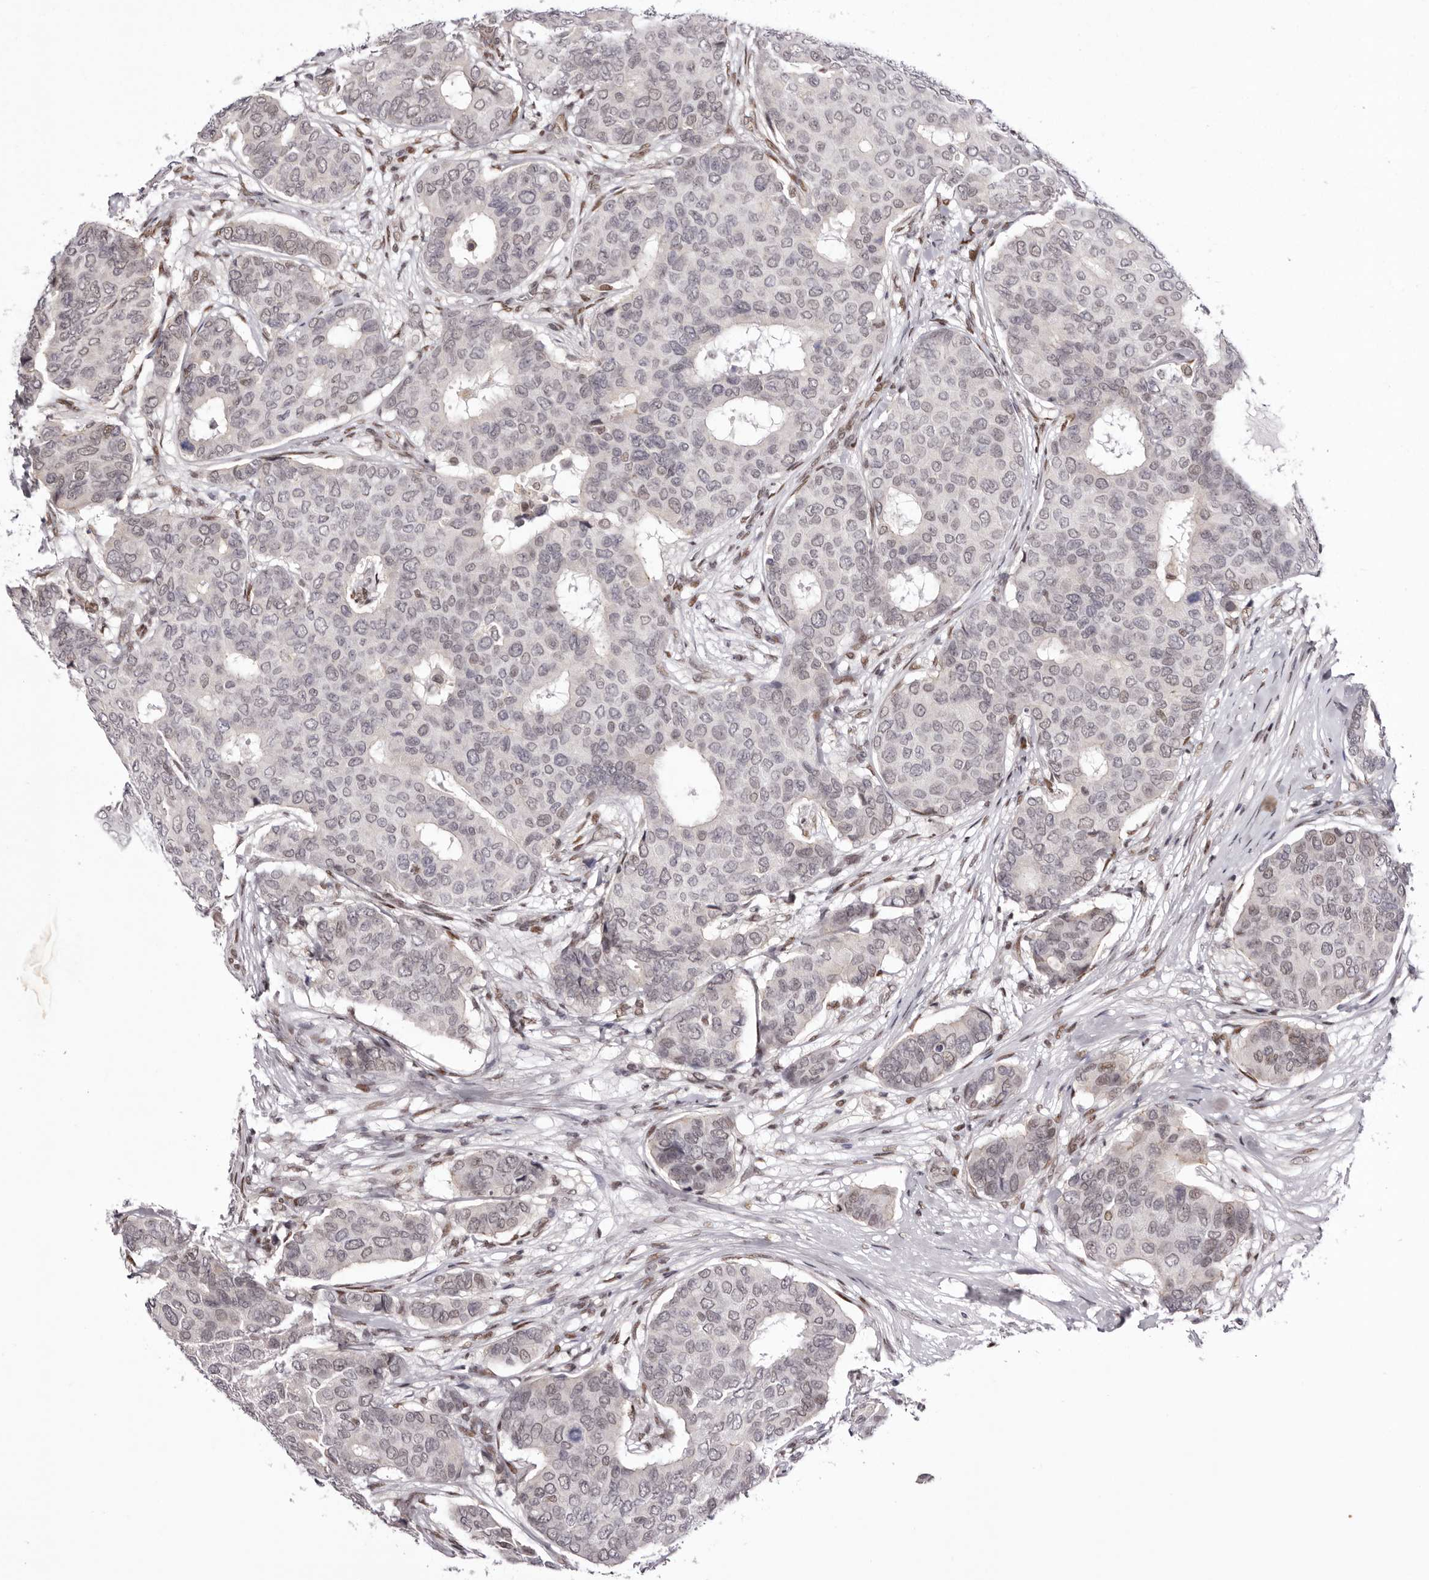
{"staining": {"intensity": "negative", "quantity": "none", "location": "none"}, "tissue": "breast cancer", "cell_type": "Tumor cells", "image_type": "cancer", "snomed": [{"axis": "morphology", "description": "Duct carcinoma"}, {"axis": "topography", "description": "Breast"}], "caption": "This is an immunohistochemistry (IHC) image of human invasive ductal carcinoma (breast). There is no expression in tumor cells.", "gene": "FBXO5", "patient": {"sex": "female", "age": 75}}